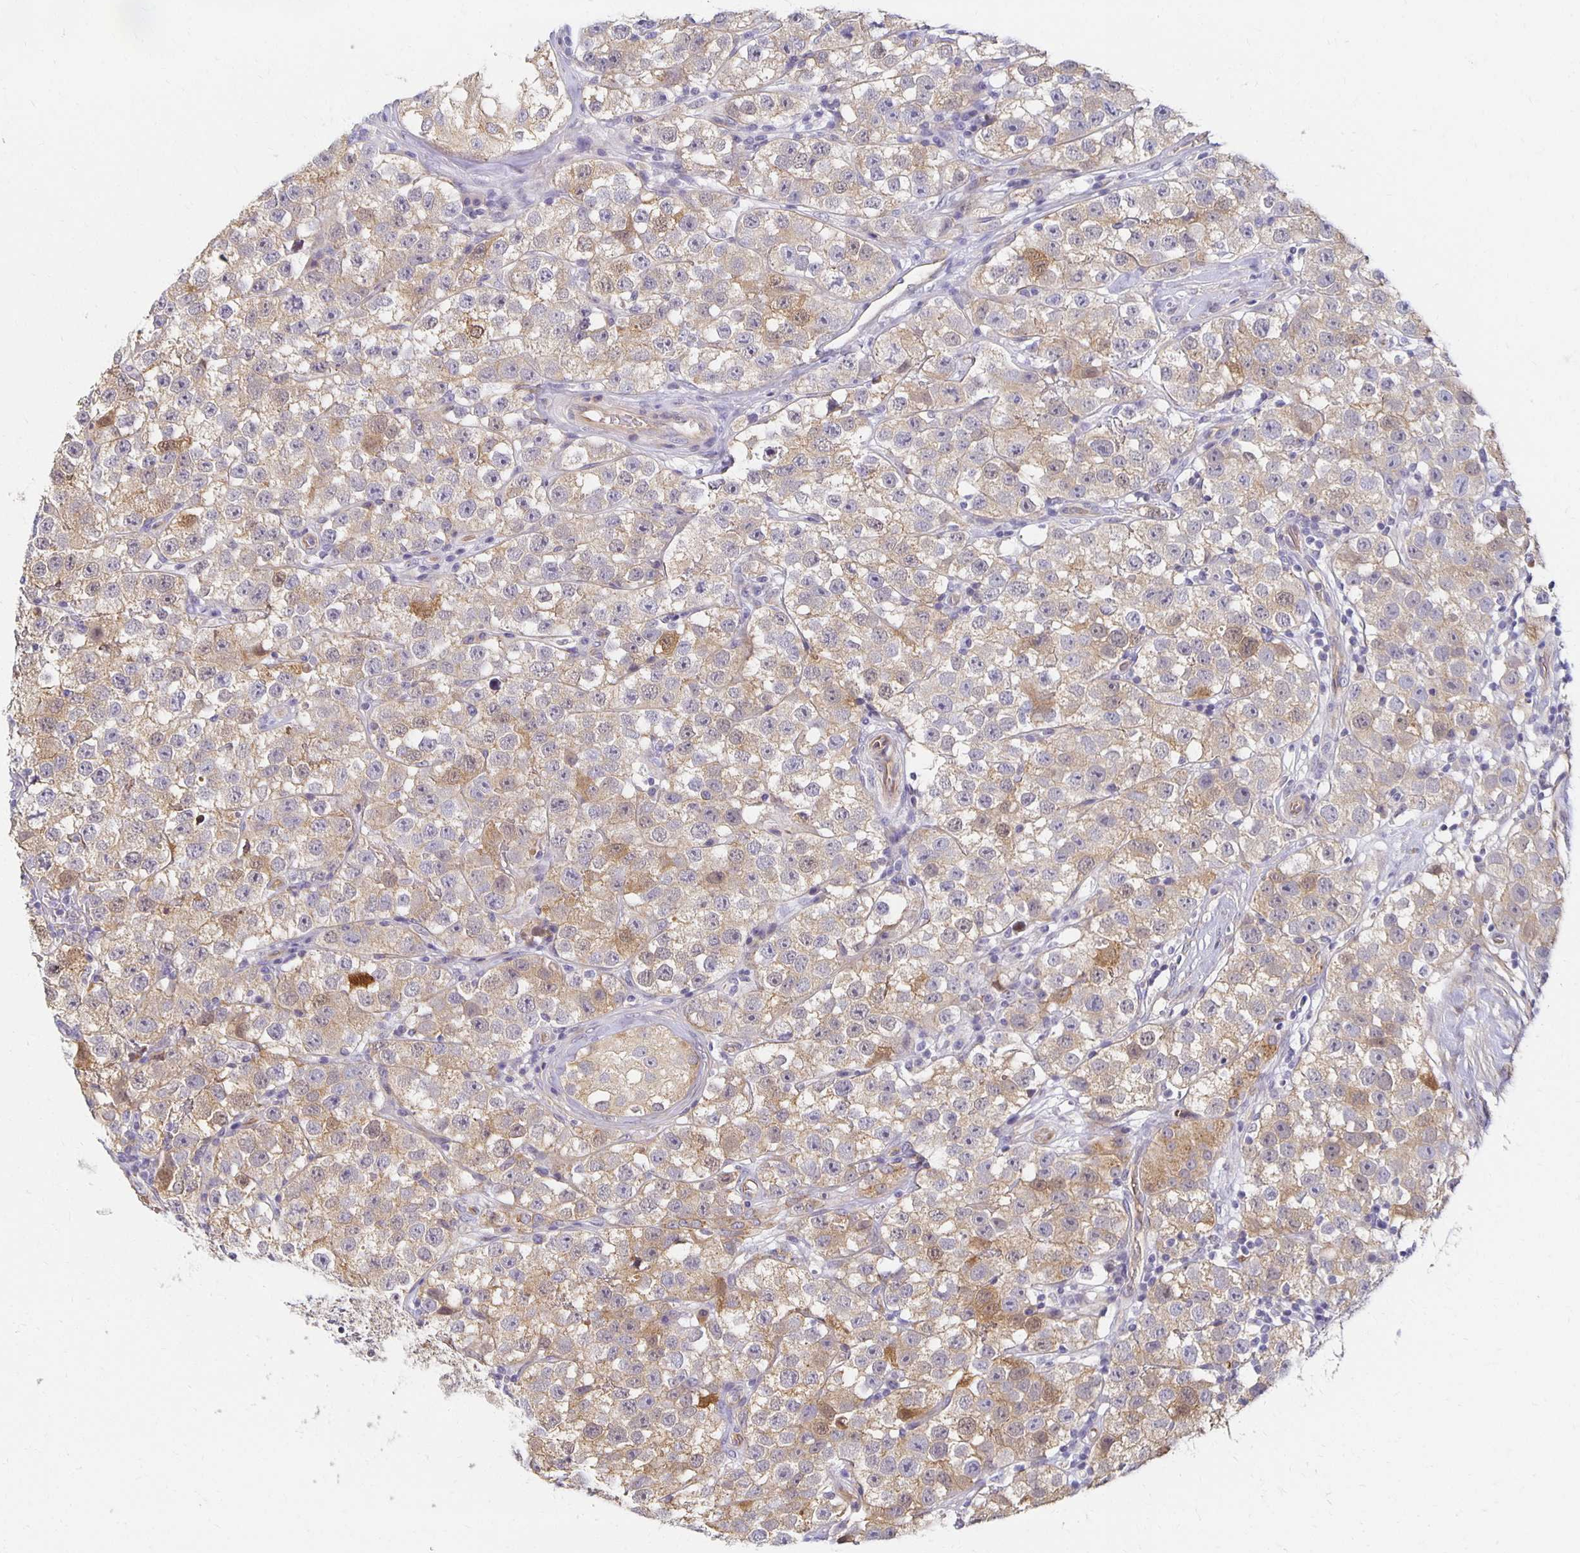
{"staining": {"intensity": "weak", "quantity": ">75%", "location": "cytoplasmic/membranous"}, "tissue": "testis cancer", "cell_type": "Tumor cells", "image_type": "cancer", "snomed": [{"axis": "morphology", "description": "Seminoma, NOS"}, {"axis": "topography", "description": "Testis"}], "caption": "Protein positivity by immunohistochemistry demonstrates weak cytoplasmic/membranous expression in about >75% of tumor cells in testis cancer.", "gene": "SORL1", "patient": {"sex": "male", "age": 34}}